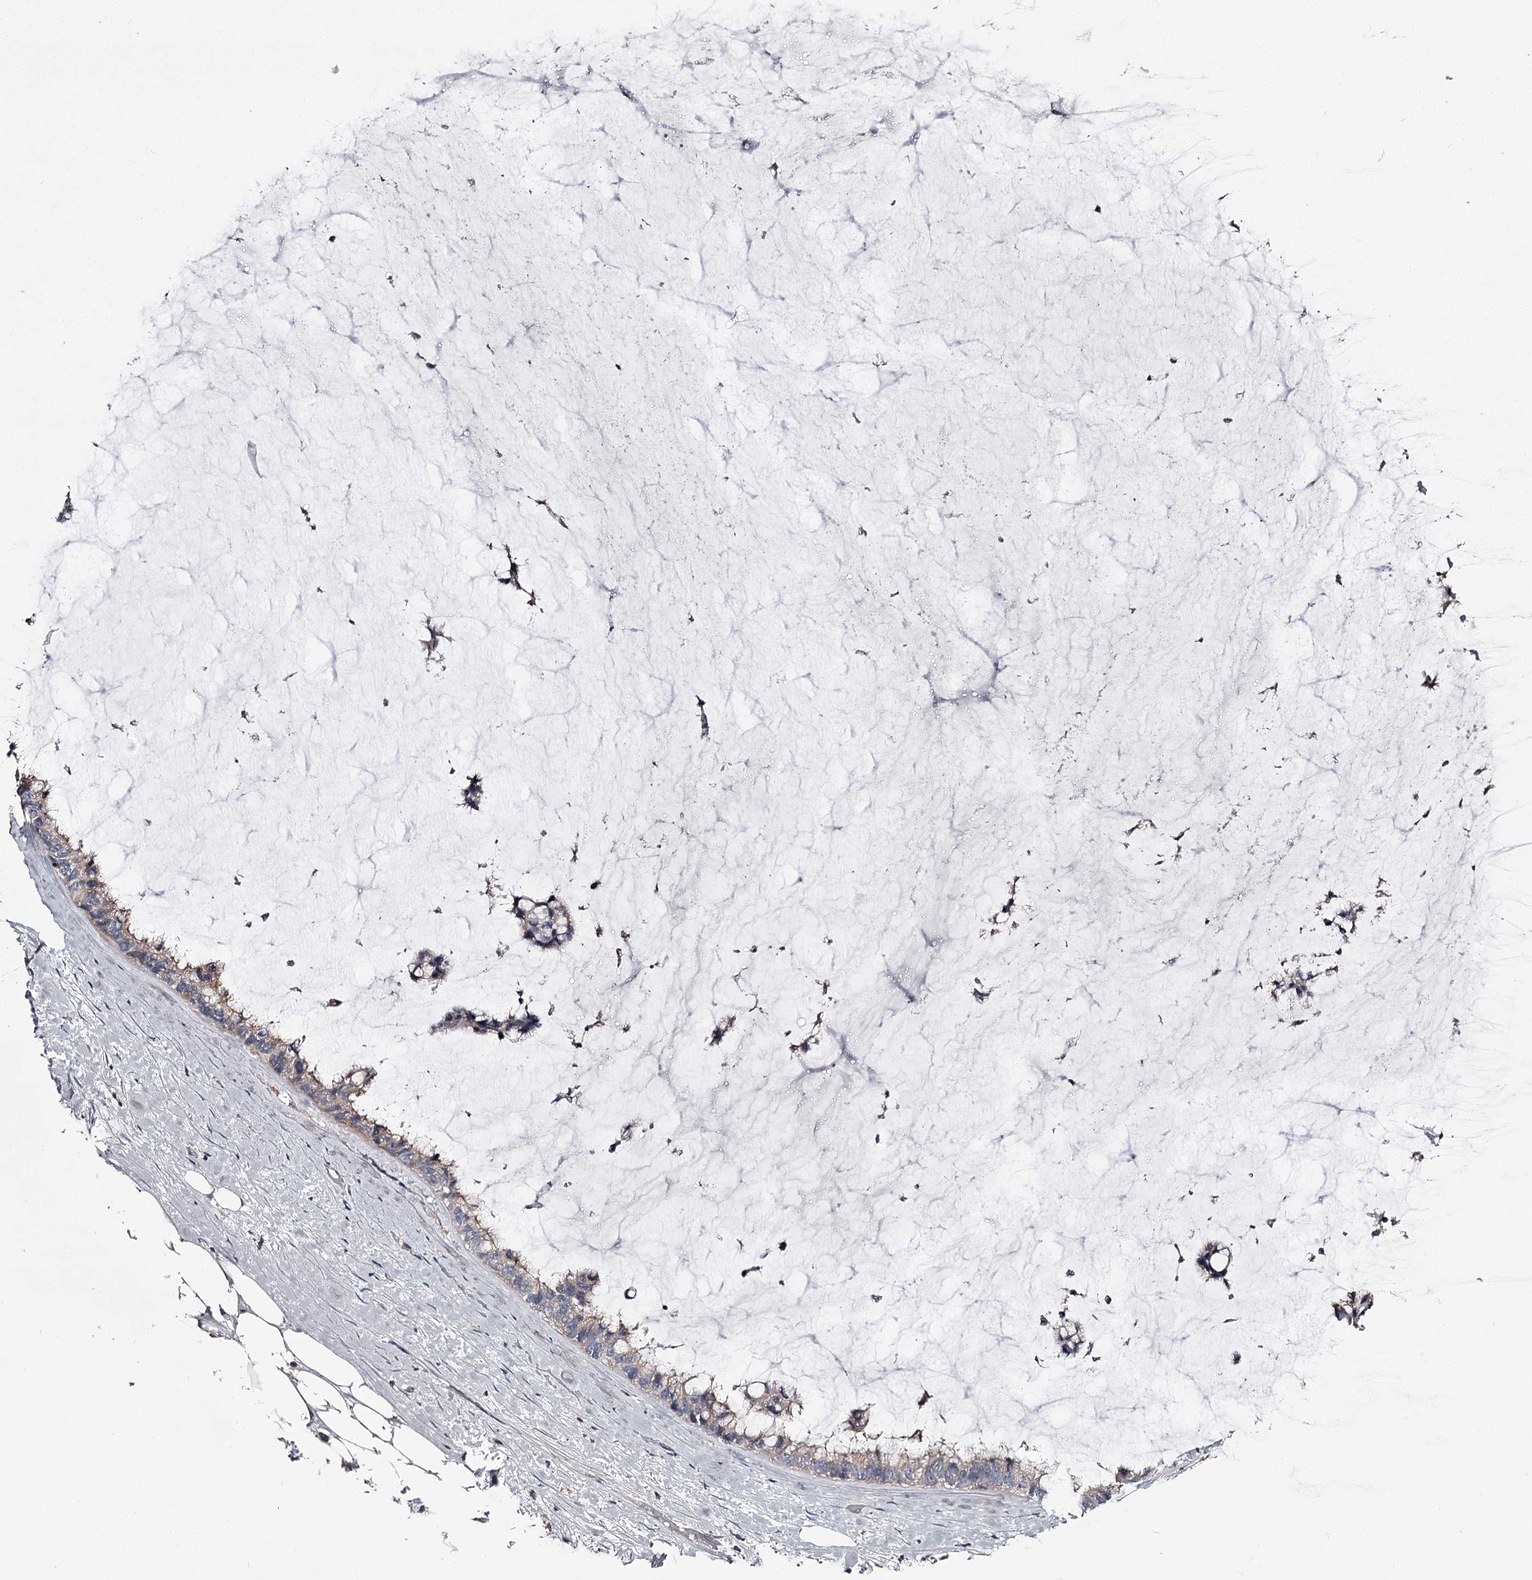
{"staining": {"intensity": "weak", "quantity": "25%-75%", "location": "cytoplasmic/membranous"}, "tissue": "ovarian cancer", "cell_type": "Tumor cells", "image_type": "cancer", "snomed": [{"axis": "morphology", "description": "Cystadenocarcinoma, mucinous, NOS"}, {"axis": "topography", "description": "Ovary"}], "caption": "DAB (3,3'-diaminobenzidine) immunohistochemical staining of ovarian cancer (mucinous cystadenocarcinoma) exhibits weak cytoplasmic/membranous protein staining in approximately 25%-75% of tumor cells.", "gene": "RASSF6", "patient": {"sex": "female", "age": 39}}